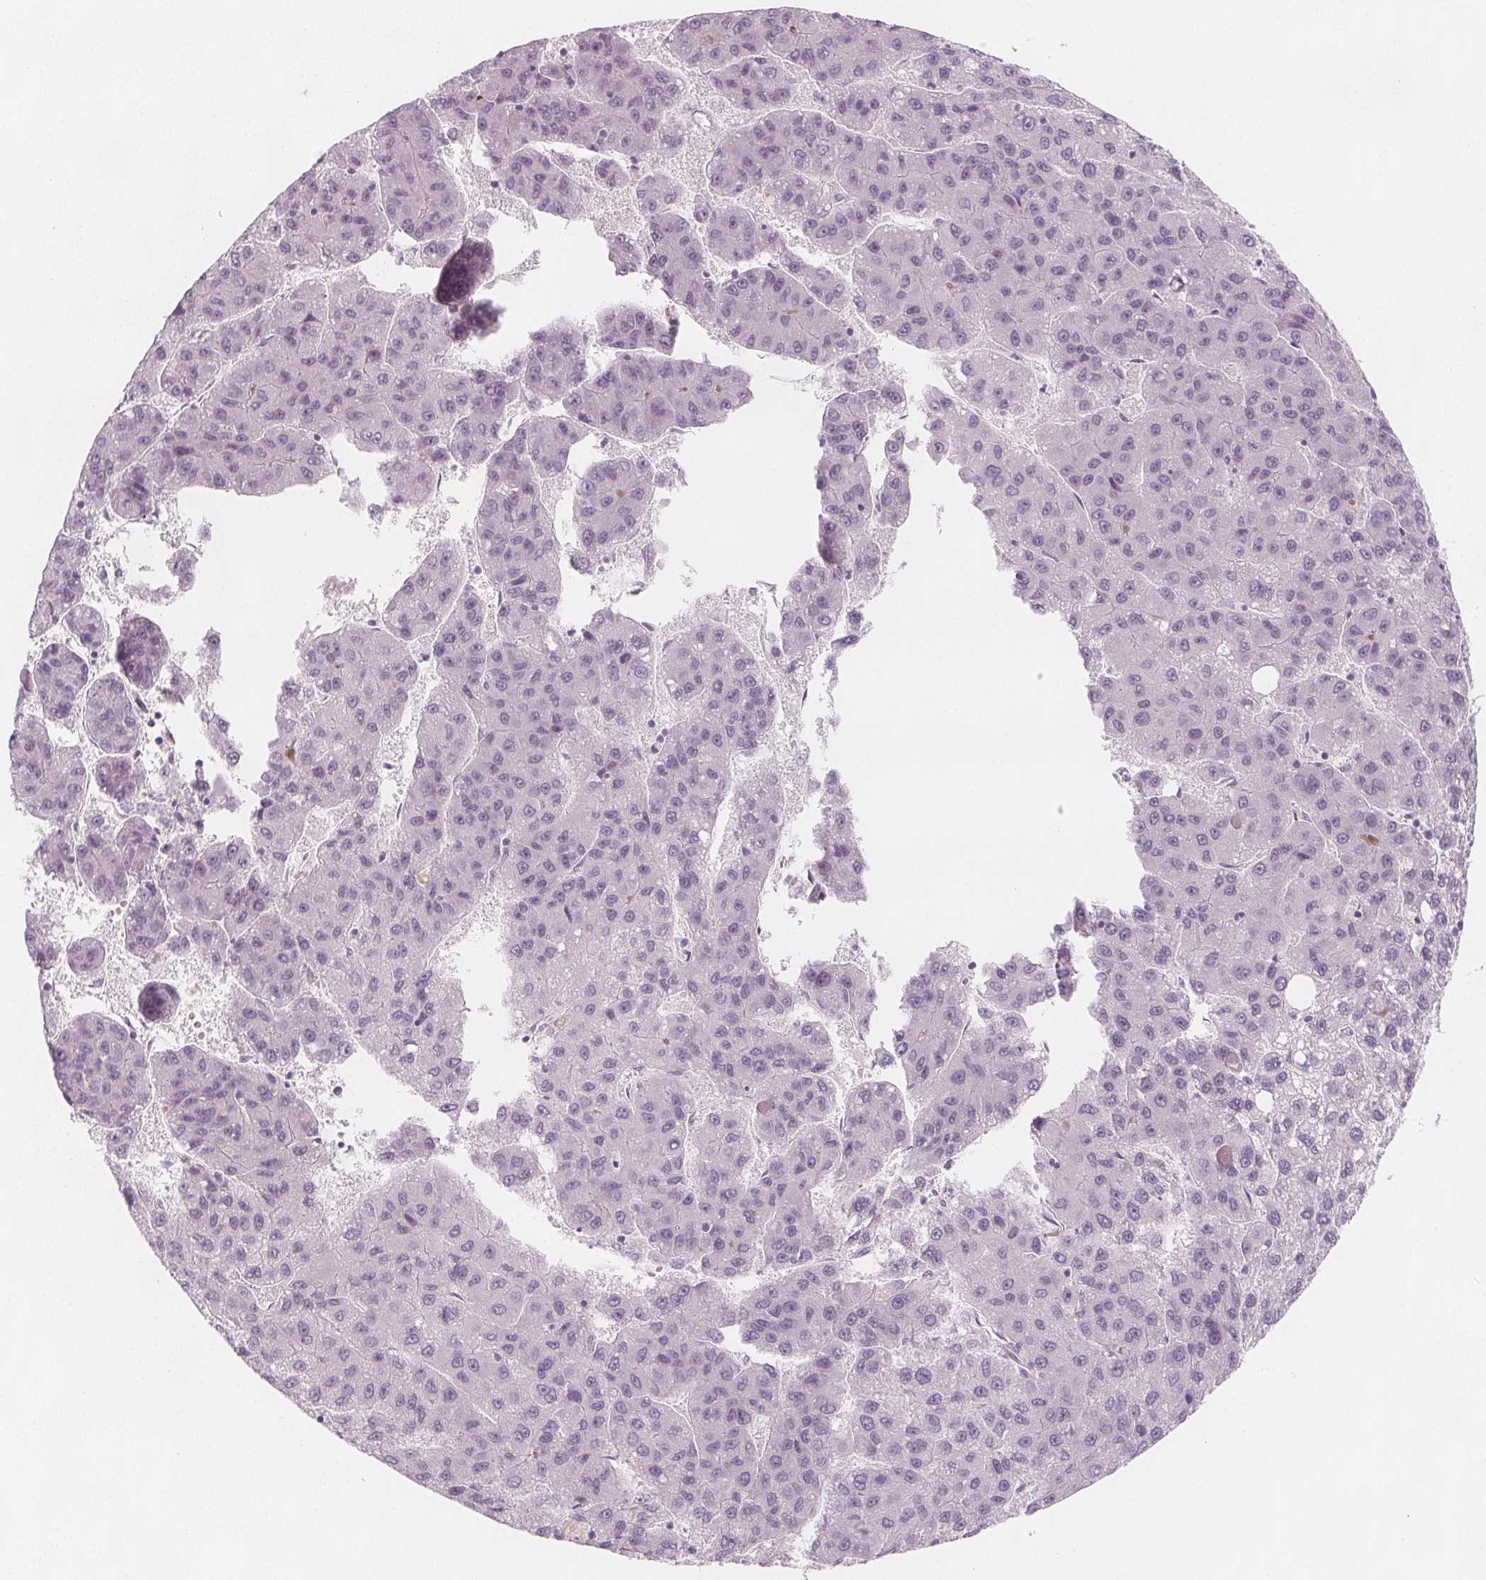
{"staining": {"intensity": "negative", "quantity": "none", "location": "none"}, "tissue": "liver cancer", "cell_type": "Tumor cells", "image_type": "cancer", "snomed": [{"axis": "morphology", "description": "Carcinoma, Hepatocellular, NOS"}, {"axis": "topography", "description": "Liver"}], "caption": "An image of hepatocellular carcinoma (liver) stained for a protein displays no brown staining in tumor cells.", "gene": "MAP1A", "patient": {"sex": "female", "age": 82}}